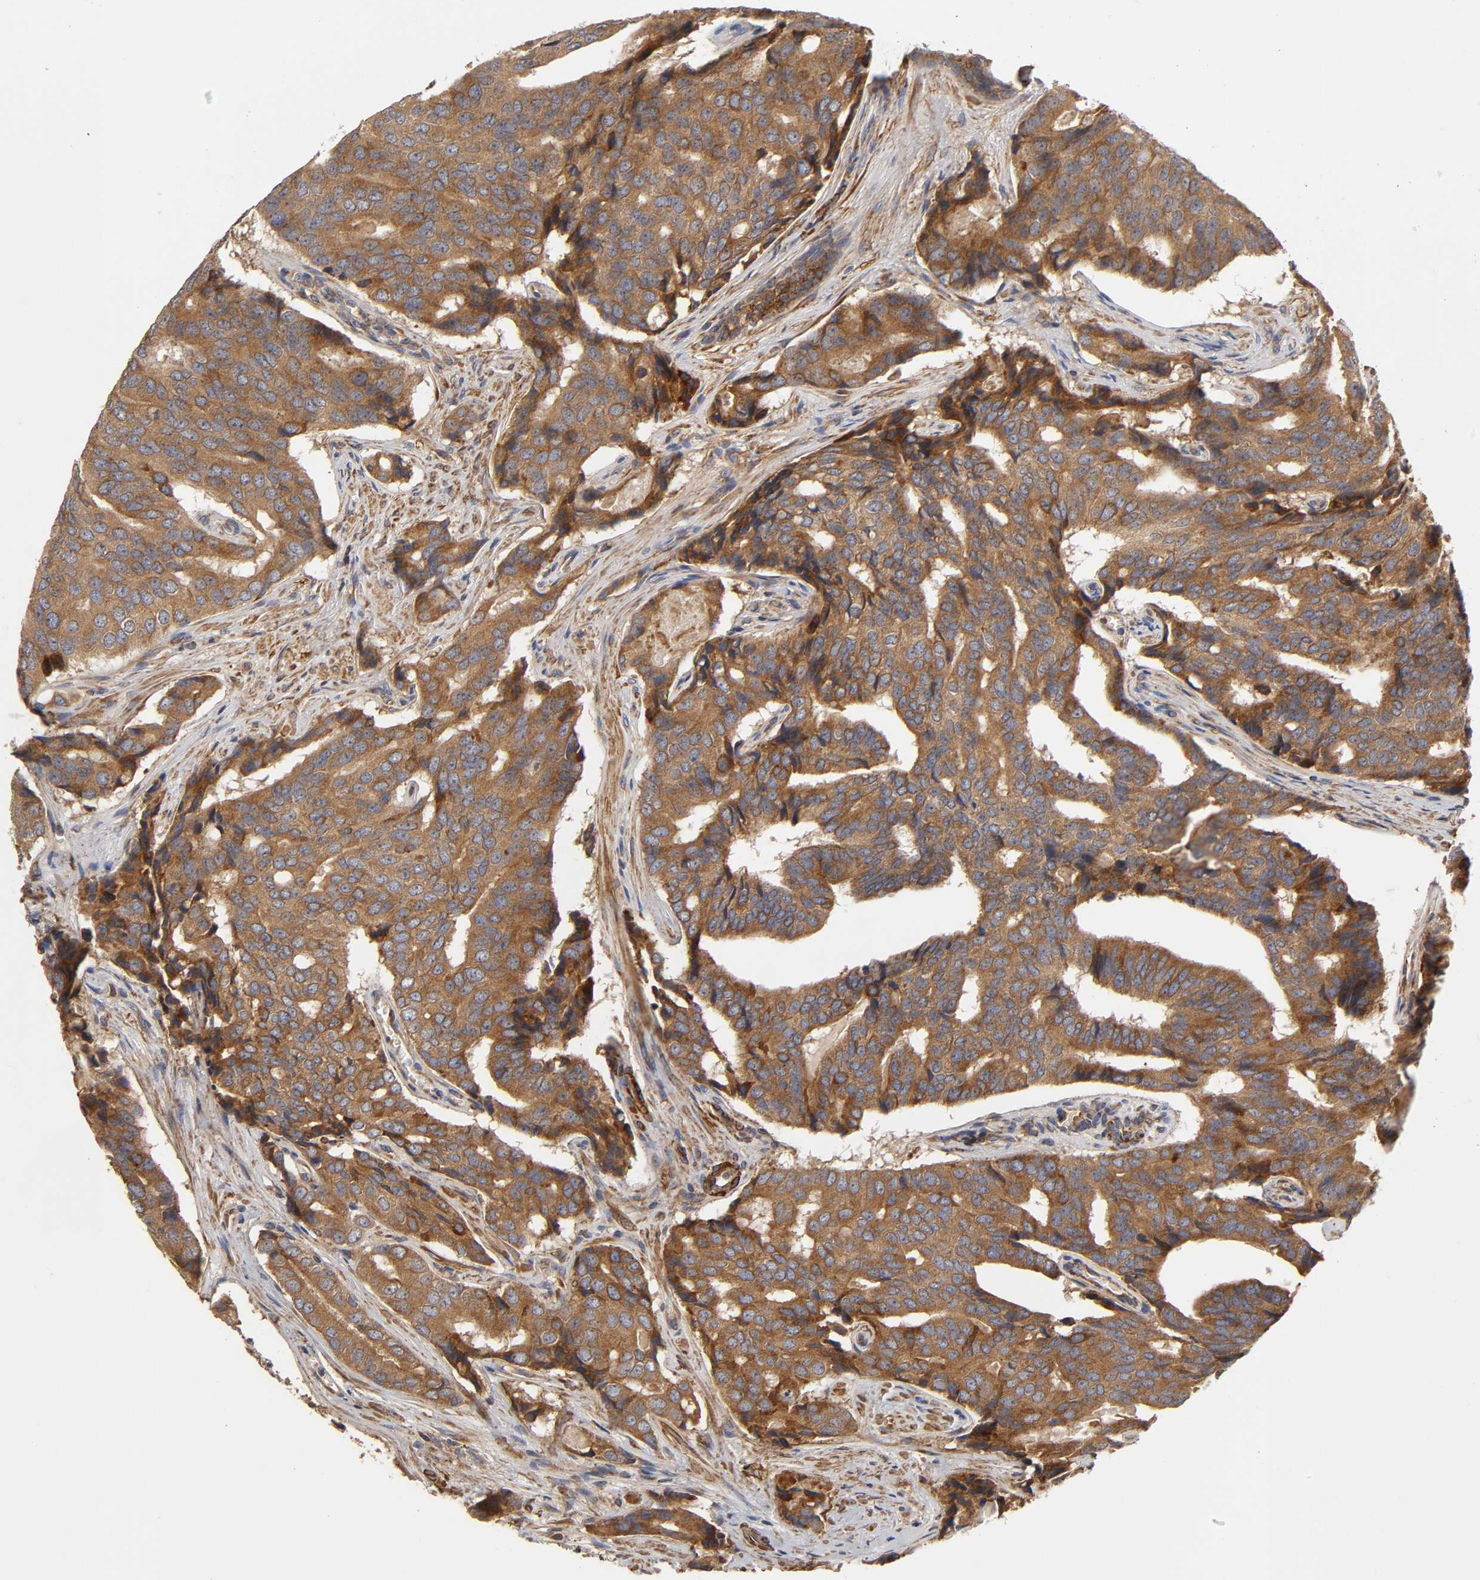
{"staining": {"intensity": "strong", "quantity": ">75%", "location": "cytoplasmic/membranous"}, "tissue": "prostate cancer", "cell_type": "Tumor cells", "image_type": "cancer", "snomed": [{"axis": "morphology", "description": "Adenocarcinoma, High grade"}, {"axis": "topography", "description": "Prostate"}], "caption": "Immunohistochemical staining of human prostate high-grade adenocarcinoma demonstrates strong cytoplasmic/membranous protein staining in about >75% of tumor cells.", "gene": "GNPTG", "patient": {"sex": "male", "age": 58}}